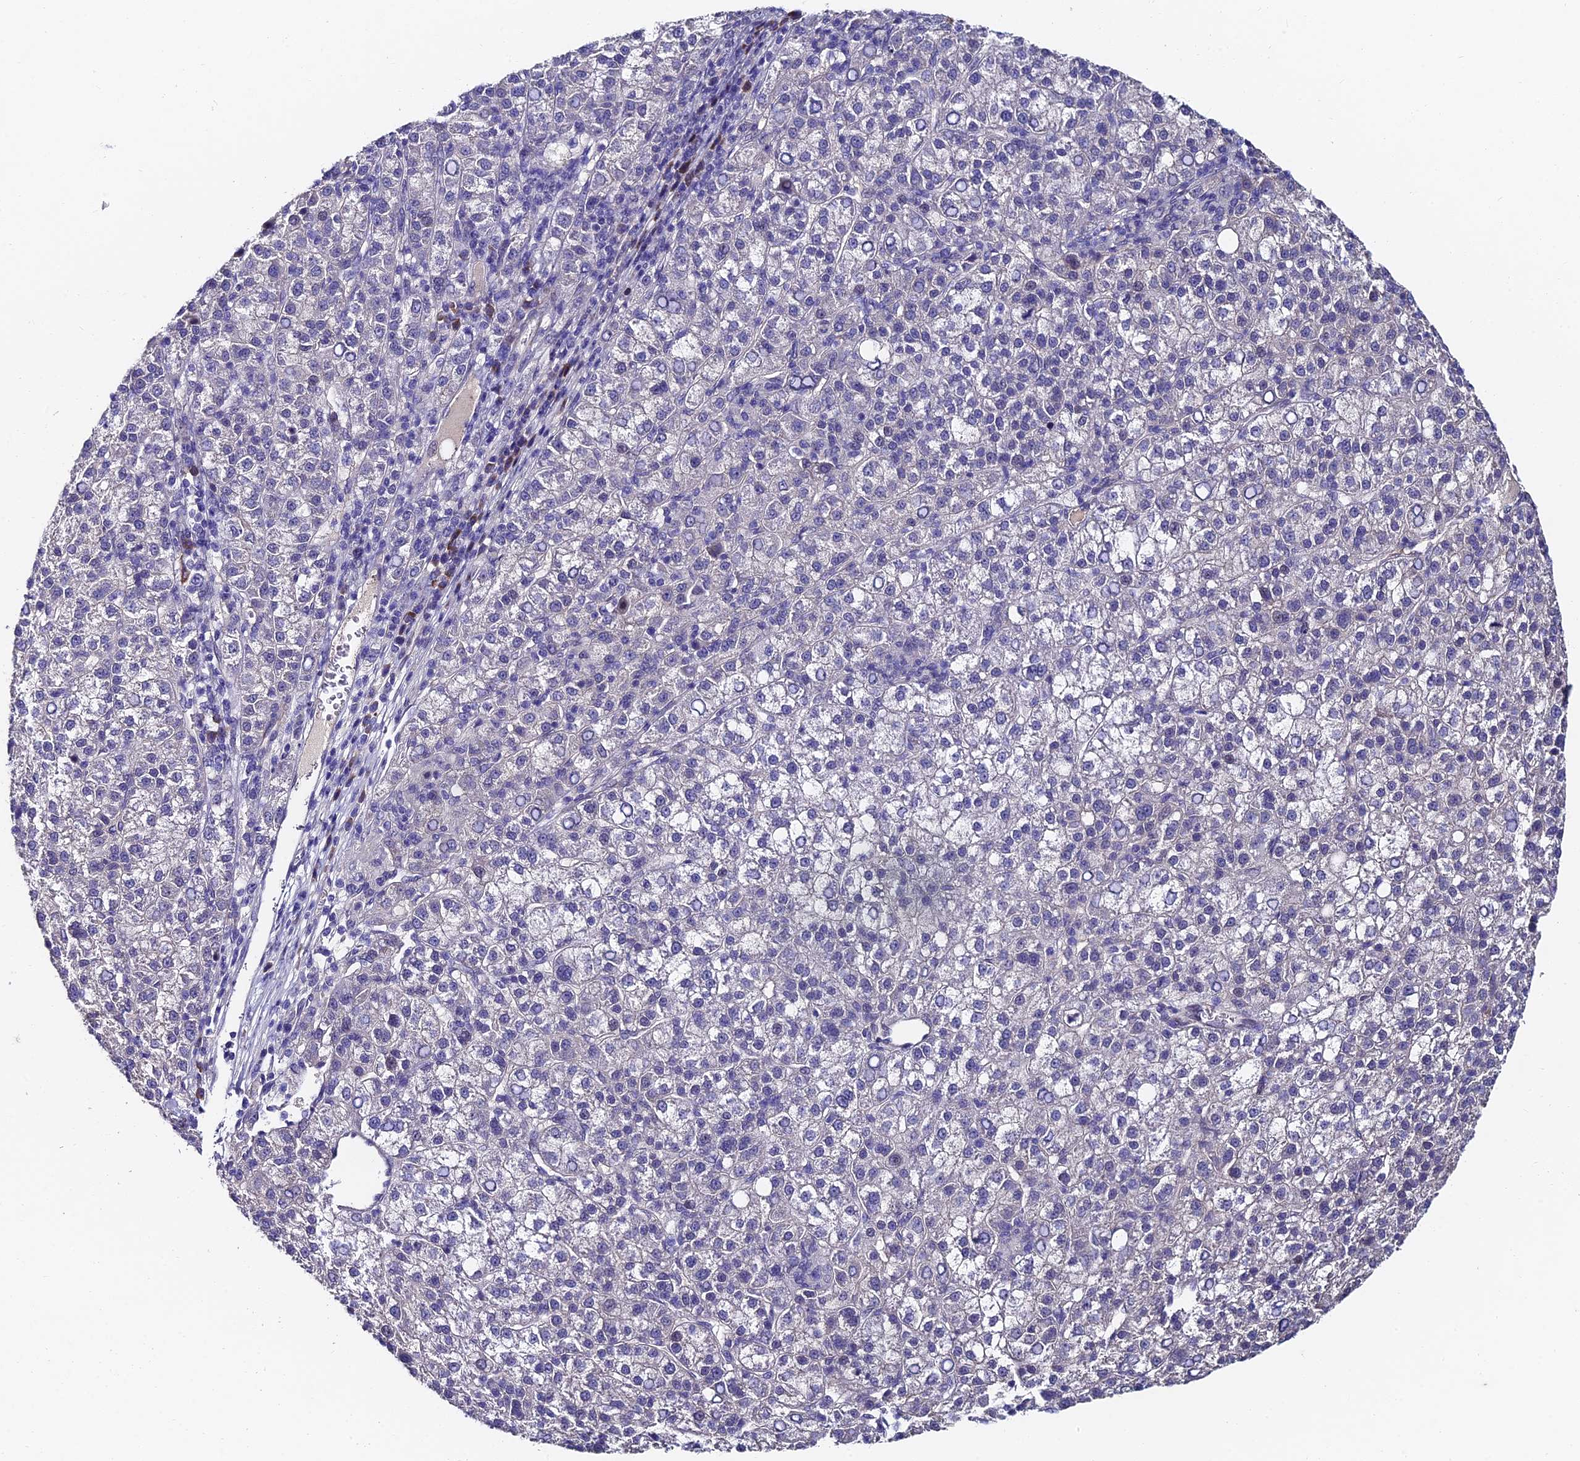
{"staining": {"intensity": "negative", "quantity": "none", "location": "none"}, "tissue": "liver cancer", "cell_type": "Tumor cells", "image_type": "cancer", "snomed": [{"axis": "morphology", "description": "Carcinoma, Hepatocellular, NOS"}, {"axis": "topography", "description": "Liver"}], "caption": "High power microscopy photomicrograph of an IHC photomicrograph of liver hepatocellular carcinoma, revealing no significant positivity in tumor cells. Nuclei are stained in blue.", "gene": "TRIM24", "patient": {"sex": "female", "age": 58}}